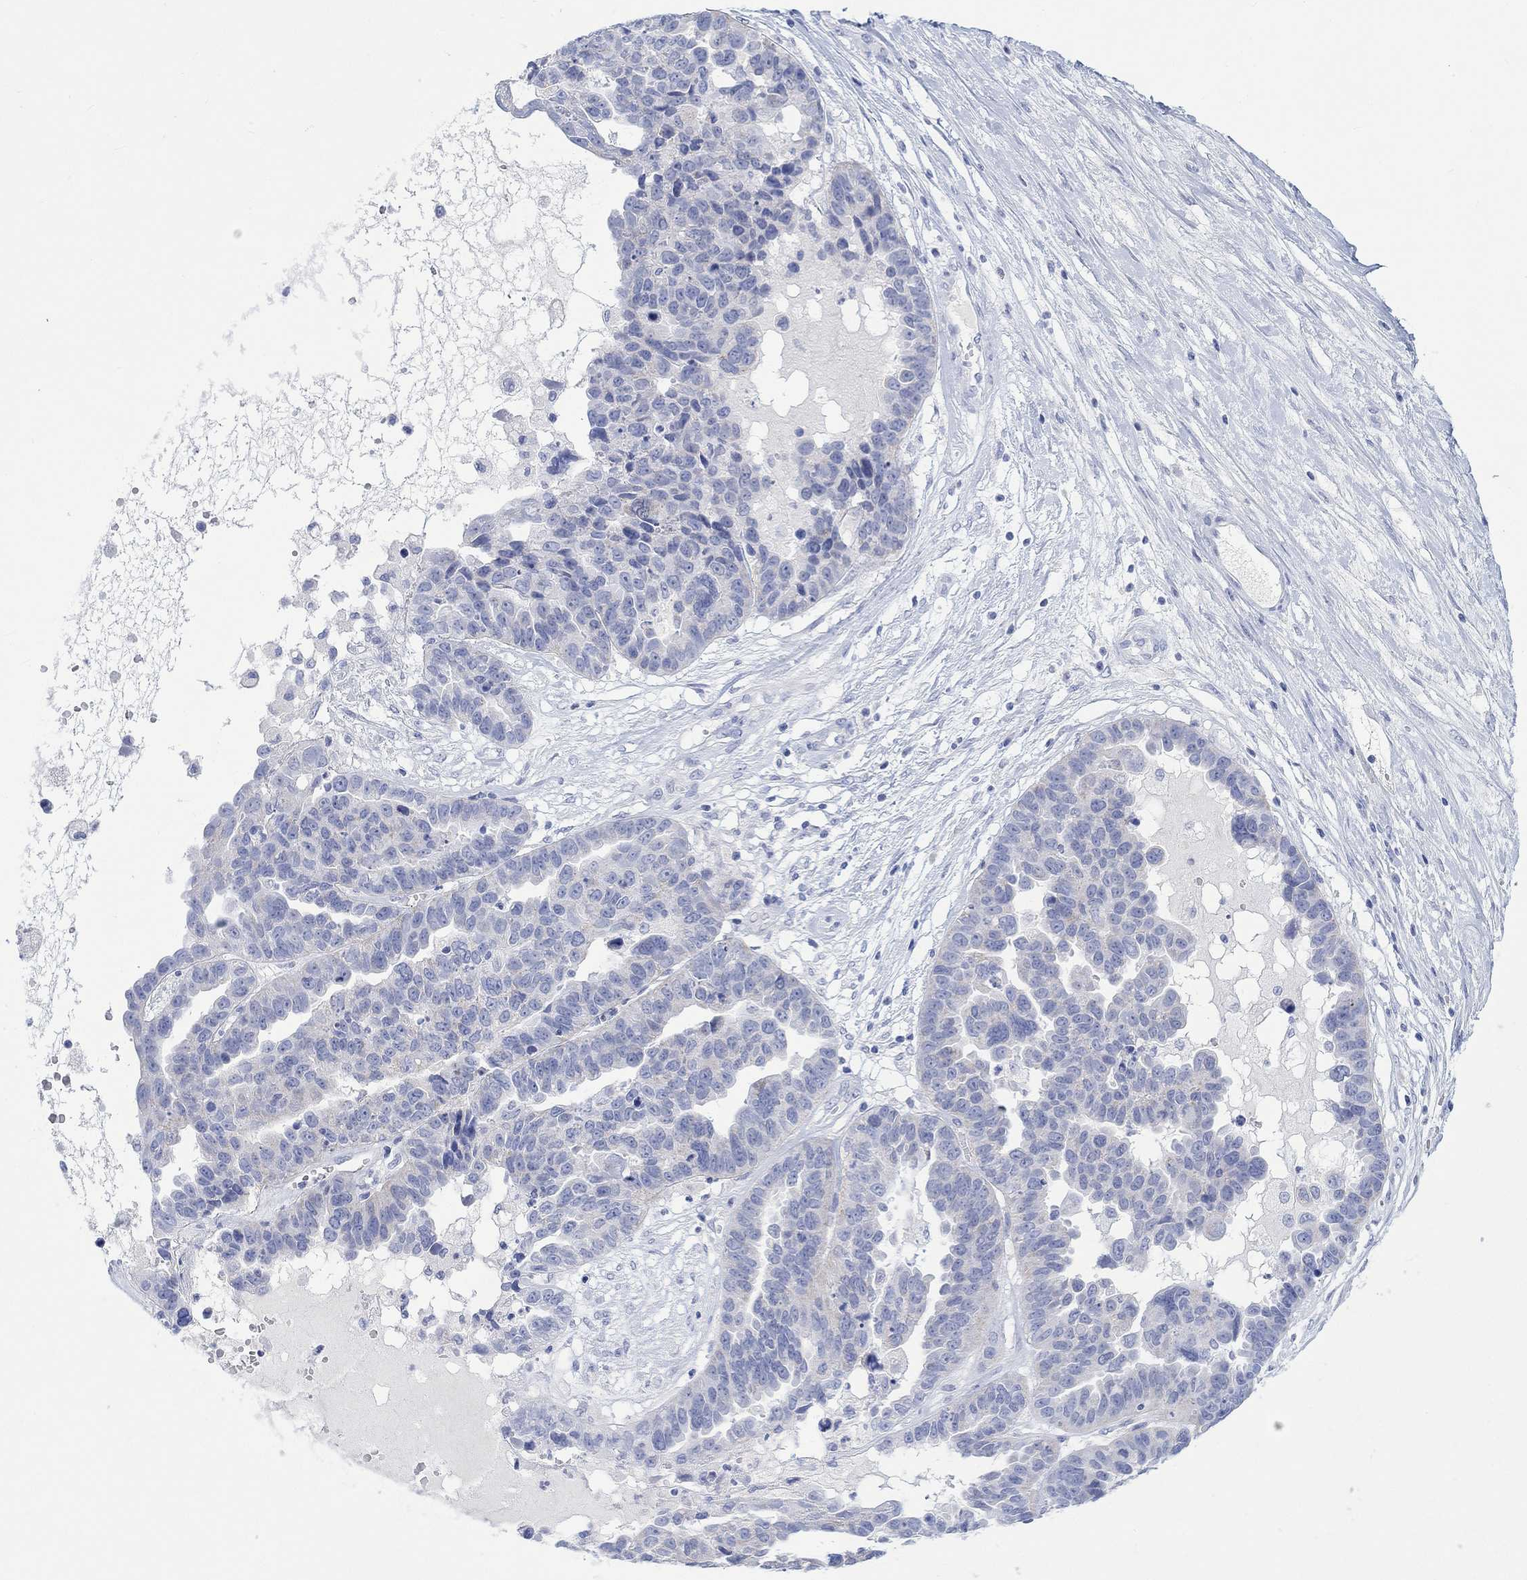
{"staining": {"intensity": "negative", "quantity": "none", "location": "none"}, "tissue": "ovarian cancer", "cell_type": "Tumor cells", "image_type": "cancer", "snomed": [{"axis": "morphology", "description": "Cystadenocarcinoma, serous, NOS"}, {"axis": "topography", "description": "Ovary"}], "caption": "A high-resolution histopathology image shows immunohistochemistry (IHC) staining of serous cystadenocarcinoma (ovarian), which displays no significant staining in tumor cells. Brightfield microscopy of IHC stained with DAB (brown) and hematoxylin (blue), captured at high magnification.", "gene": "CALCA", "patient": {"sex": "female", "age": 87}}